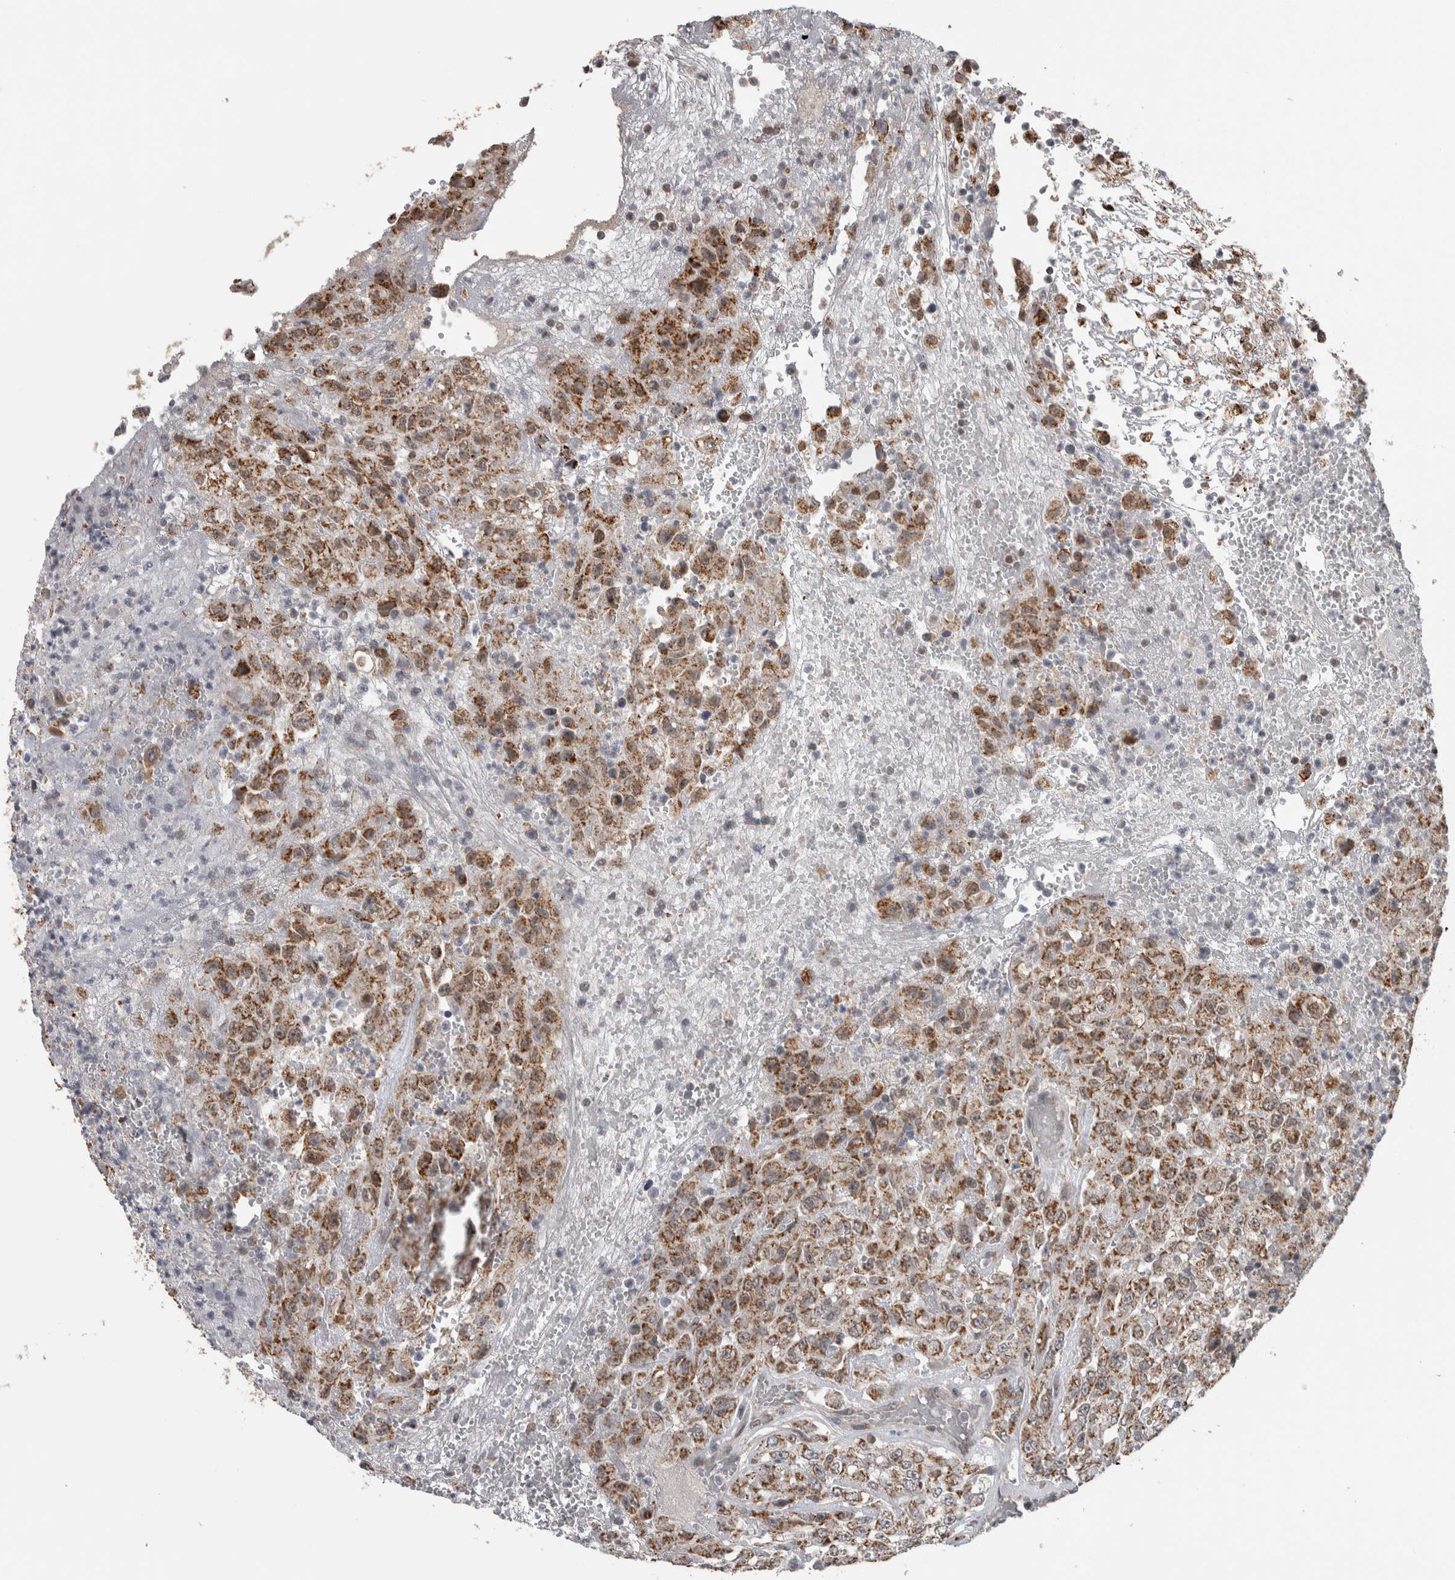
{"staining": {"intensity": "moderate", "quantity": ">75%", "location": "cytoplasmic/membranous"}, "tissue": "urothelial cancer", "cell_type": "Tumor cells", "image_type": "cancer", "snomed": [{"axis": "morphology", "description": "Urothelial carcinoma, High grade"}, {"axis": "topography", "description": "Urinary bladder"}], "caption": "This photomicrograph demonstrates immunohistochemistry staining of human high-grade urothelial carcinoma, with medium moderate cytoplasmic/membranous staining in about >75% of tumor cells.", "gene": "OR2K2", "patient": {"sex": "male", "age": 46}}